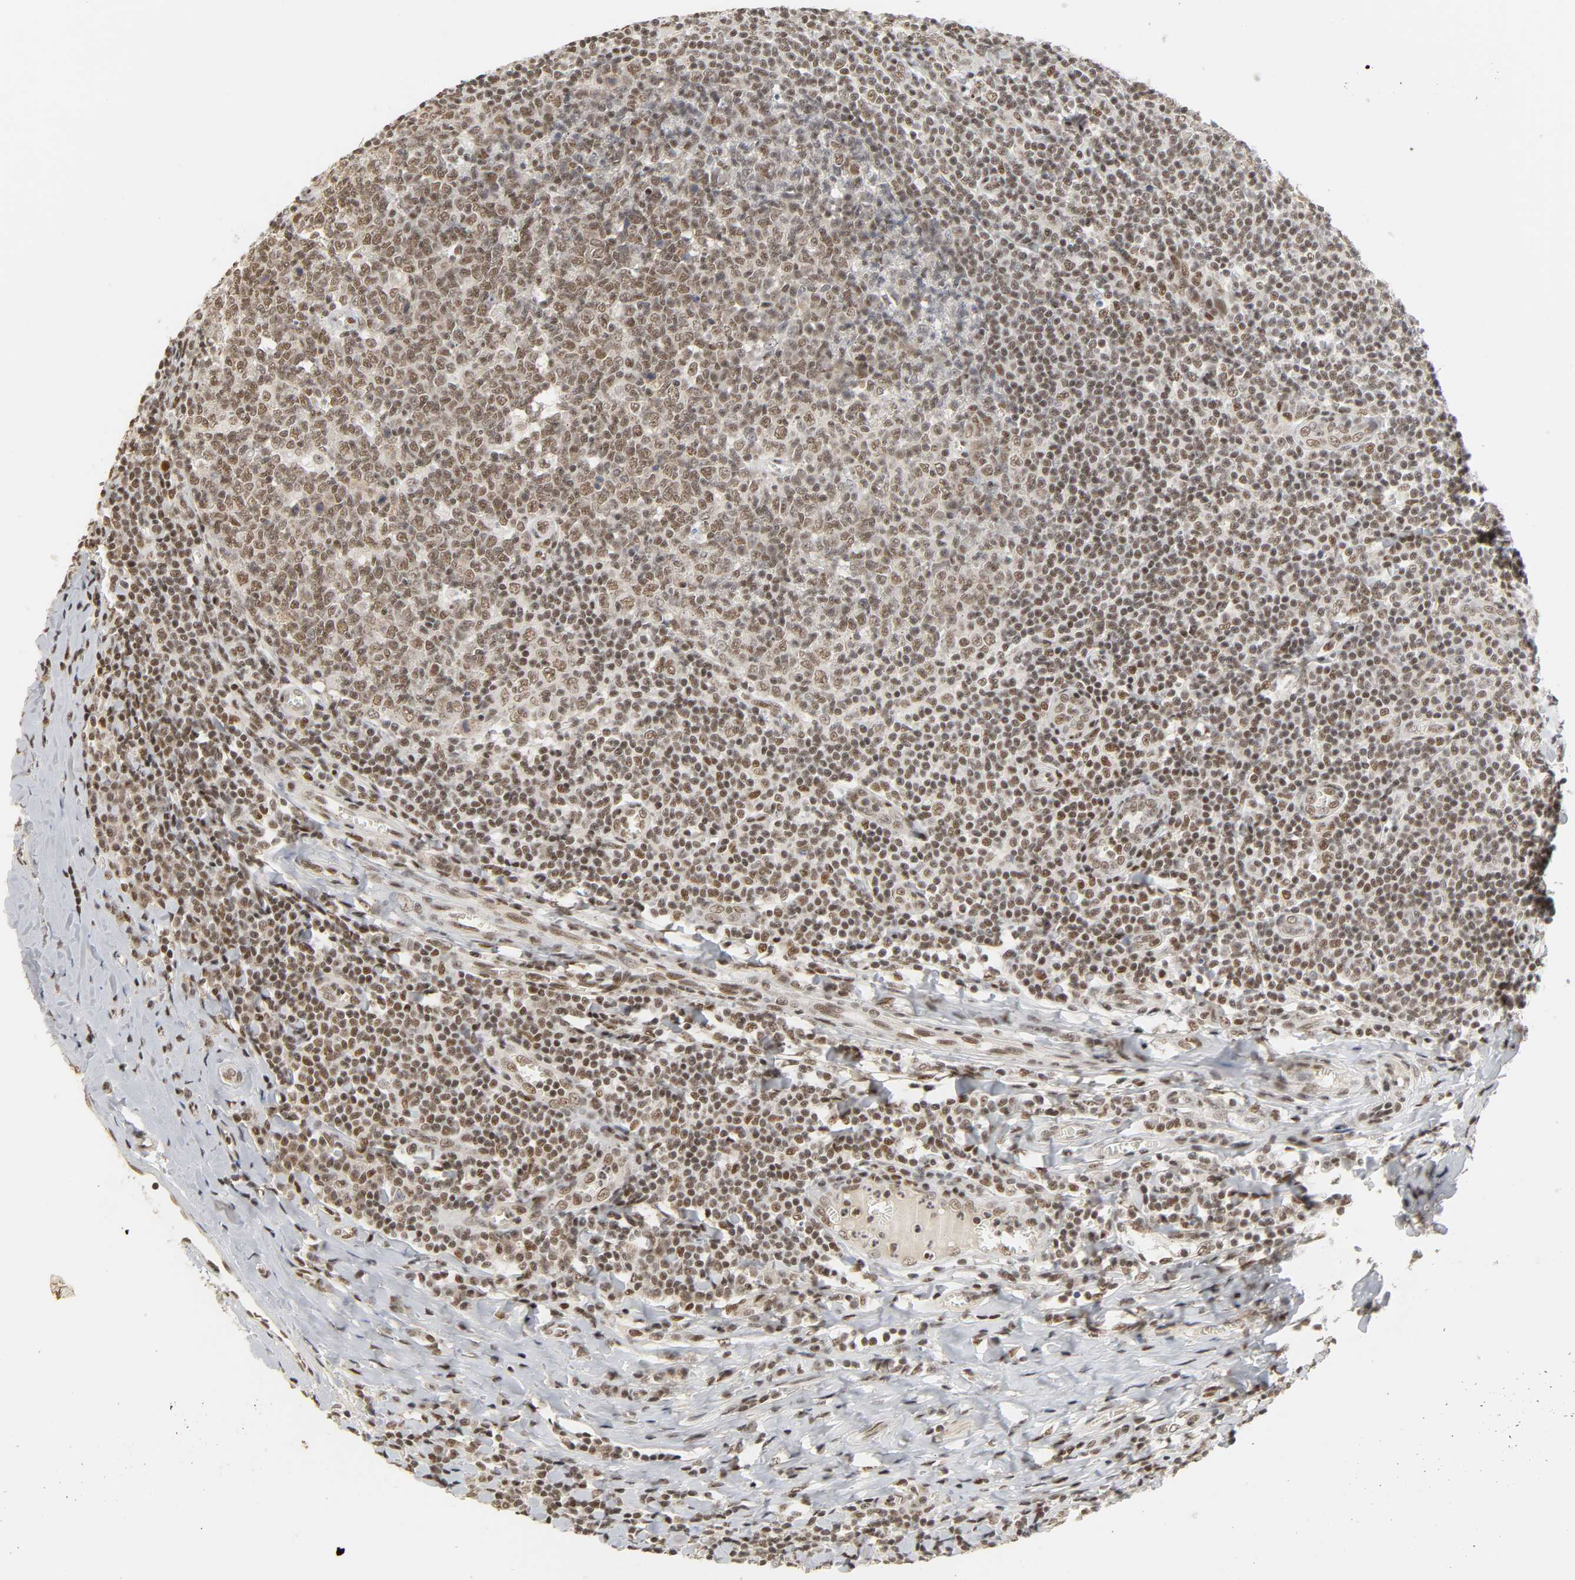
{"staining": {"intensity": "moderate", "quantity": ">75%", "location": "nuclear"}, "tissue": "tonsil", "cell_type": "Germinal center cells", "image_type": "normal", "snomed": [{"axis": "morphology", "description": "Normal tissue, NOS"}, {"axis": "topography", "description": "Tonsil"}], "caption": "Immunohistochemistry (IHC) (DAB (3,3'-diaminobenzidine)) staining of benign human tonsil shows moderate nuclear protein expression in about >75% of germinal center cells.", "gene": "NCOA6", "patient": {"sex": "male", "age": 31}}